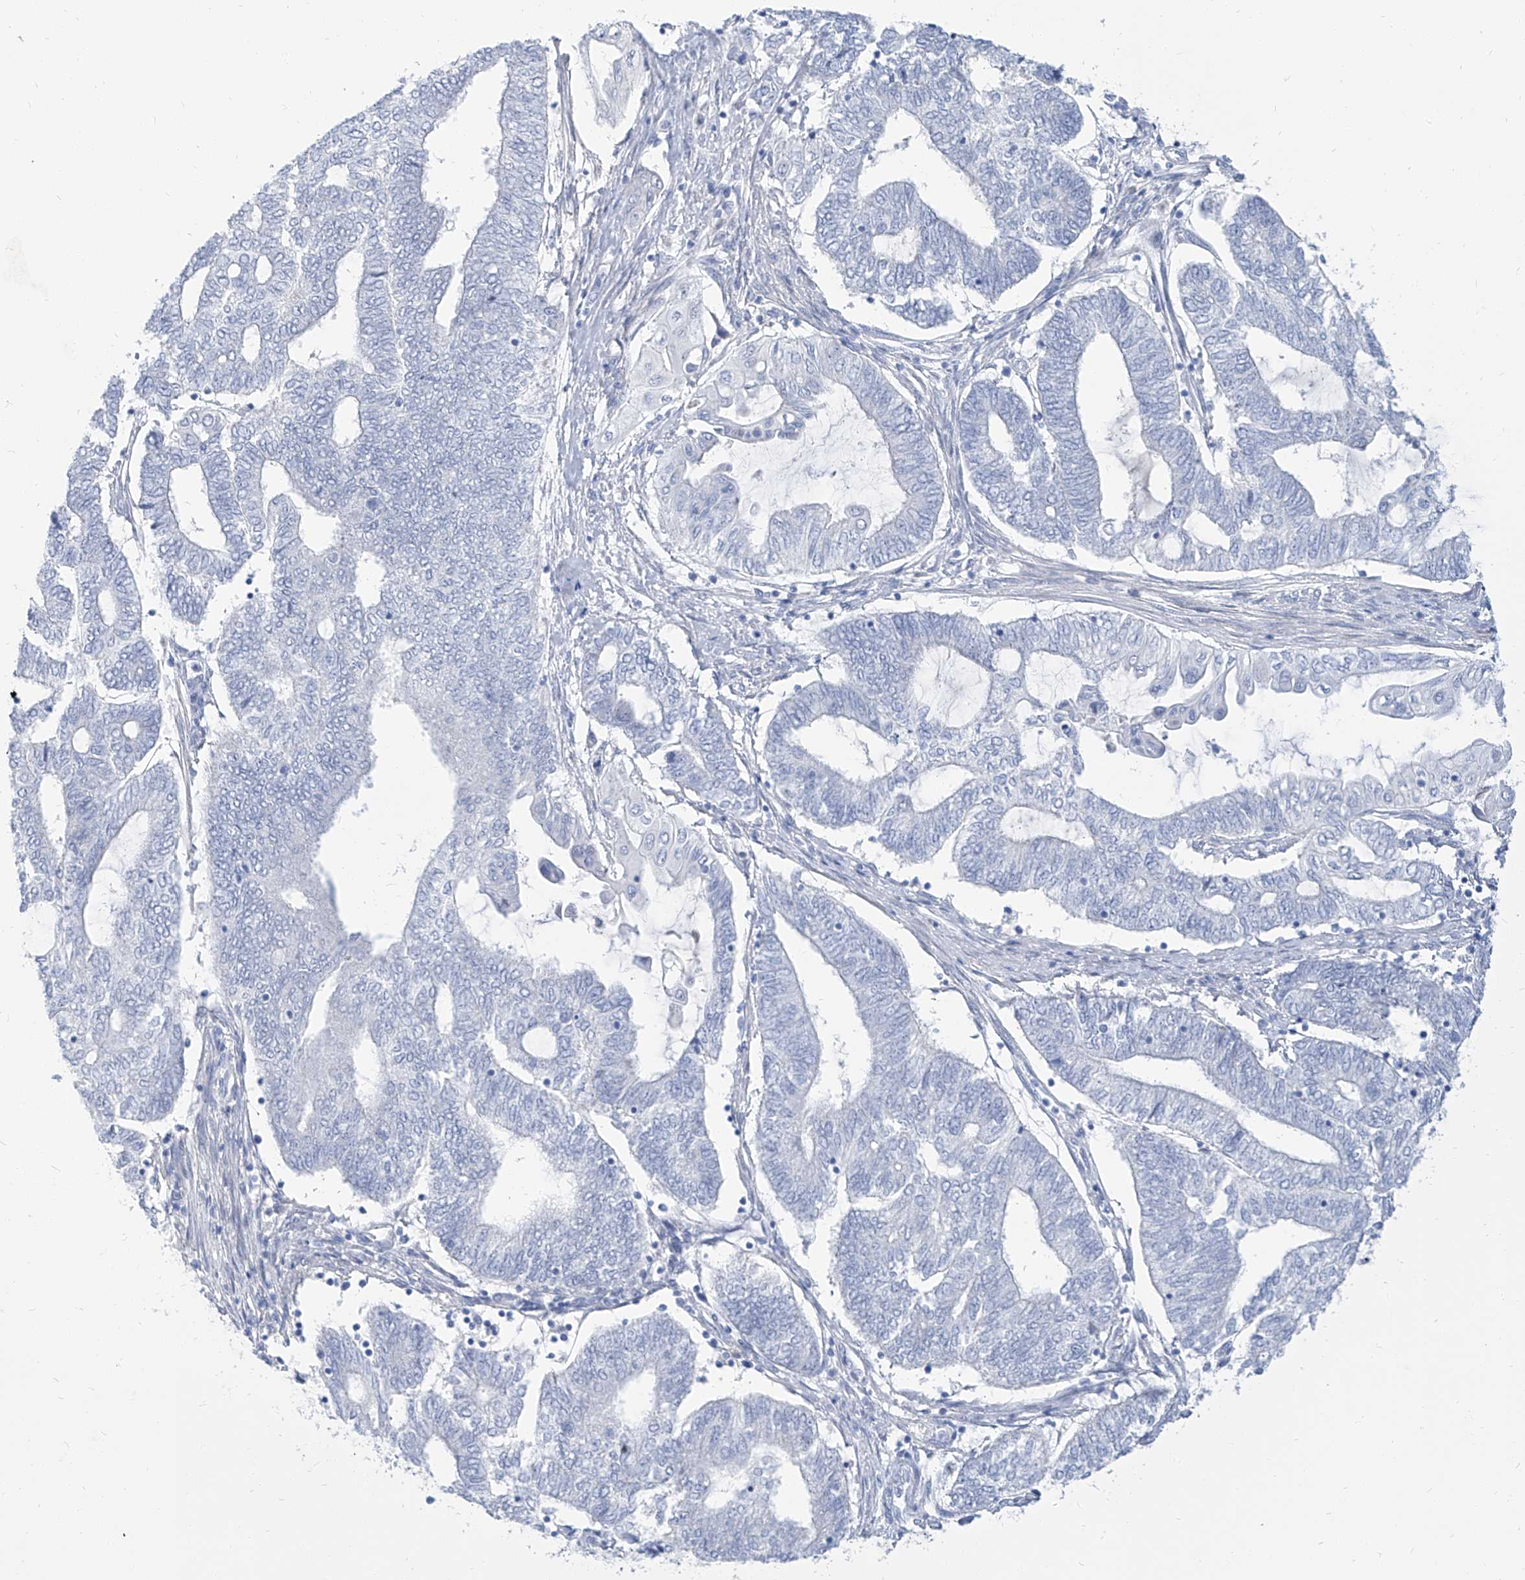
{"staining": {"intensity": "negative", "quantity": "none", "location": "none"}, "tissue": "endometrial cancer", "cell_type": "Tumor cells", "image_type": "cancer", "snomed": [{"axis": "morphology", "description": "Adenocarcinoma, NOS"}, {"axis": "topography", "description": "Uterus"}, {"axis": "topography", "description": "Endometrium"}], "caption": "A micrograph of endometrial cancer (adenocarcinoma) stained for a protein reveals no brown staining in tumor cells.", "gene": "TXLNB", "patient": {"sex": "female", "age": 70}}